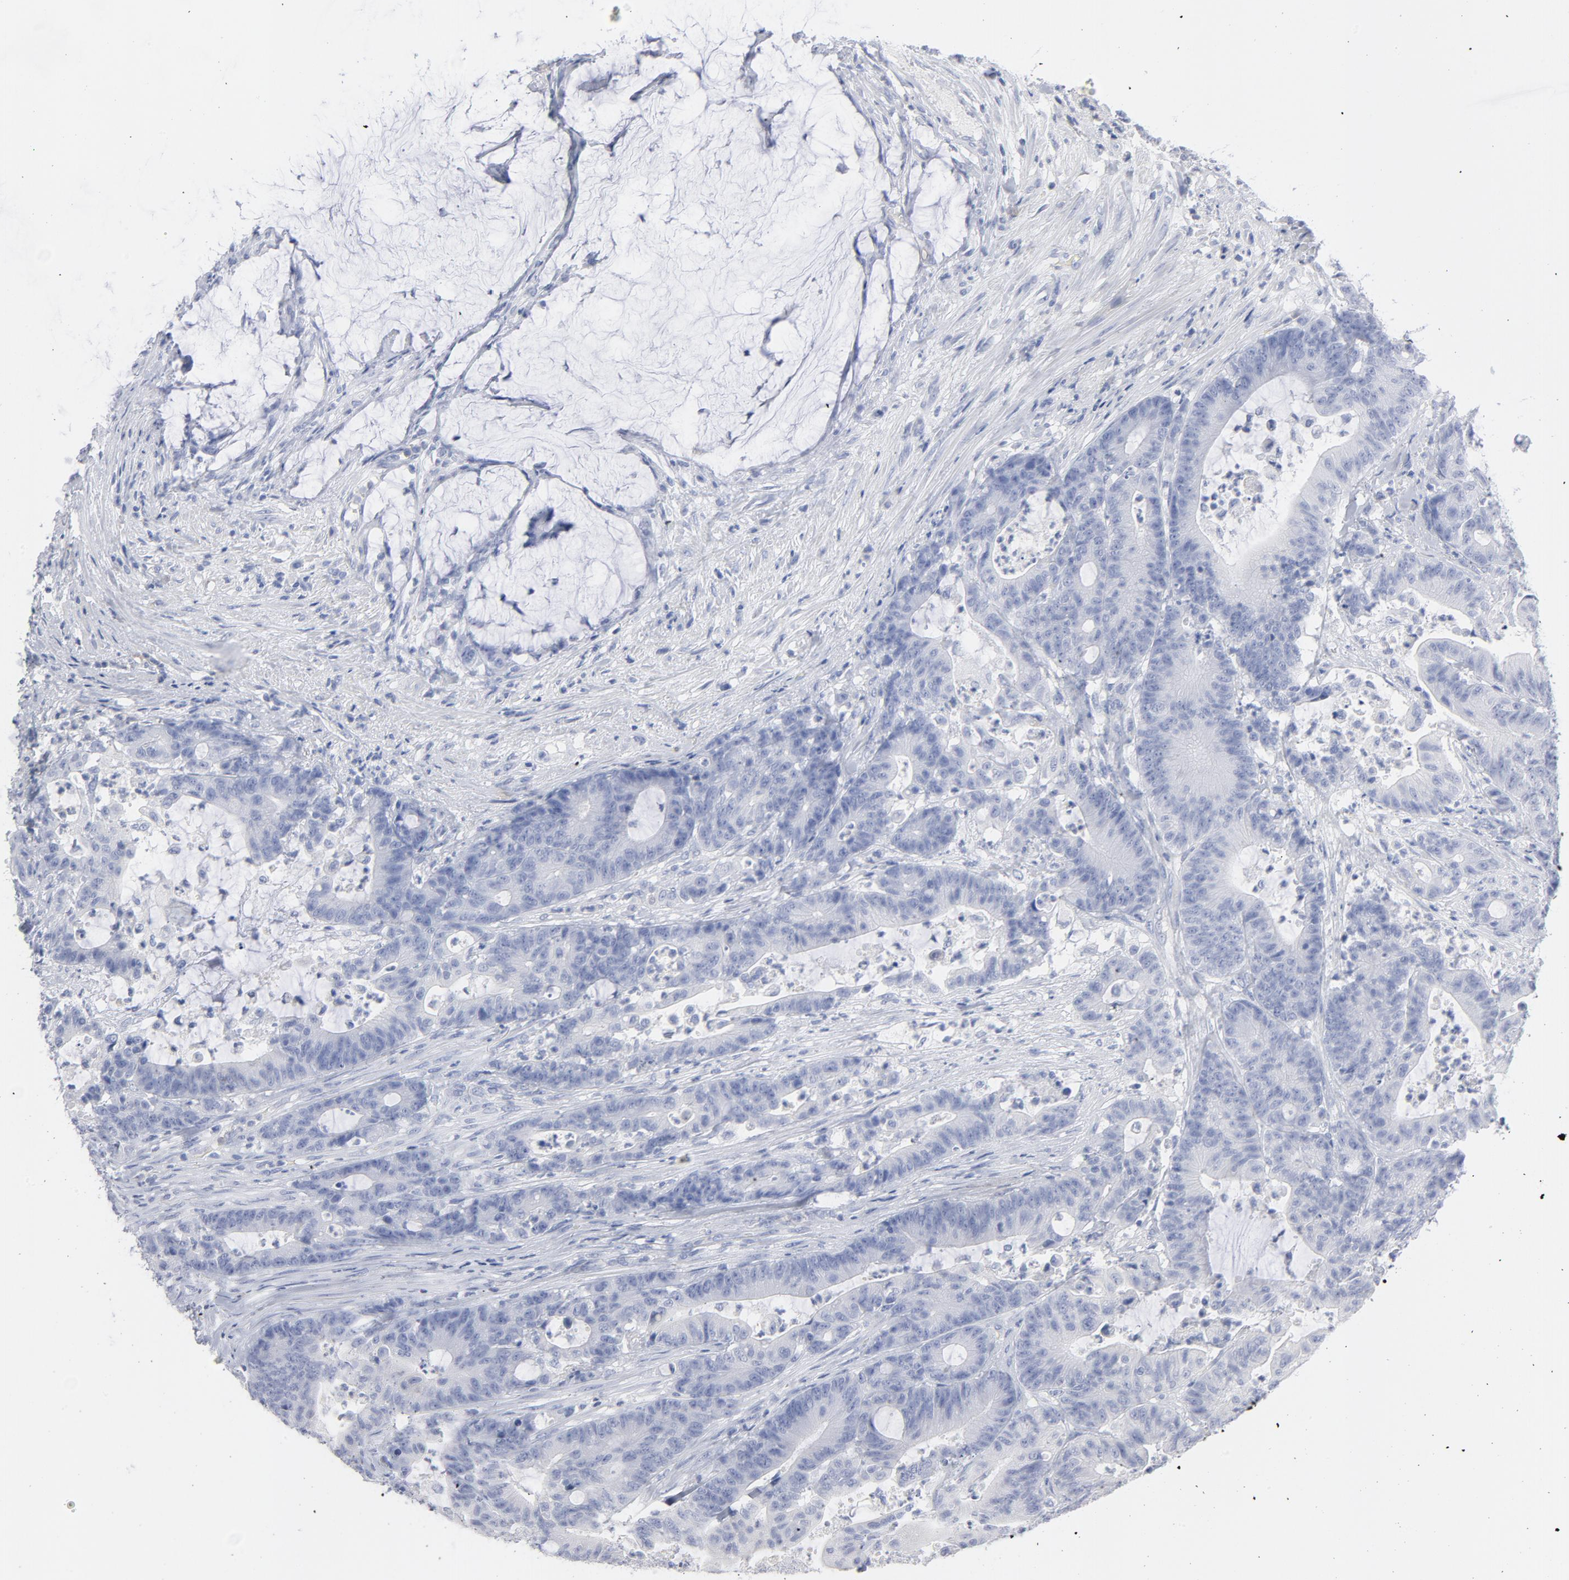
{"staining": {"intensity": "negative", "quantity": "none", "location": "none"}, "tissue": "colorectal cancer", "cell_type": "Tumor cells", "image_type": "cancer", "snomed": [{"axis": "morphology", "description": "Adenocarcinoma, NOS"}, {"axis": "topography", "description": "Colon"}], "caption": "Protein analysis of adenocarcinoma (colorectal) exhibits no significant expression in tumor cells.", "gene": "P2RY8", "patient": {"sex": "female", "age": 84}}